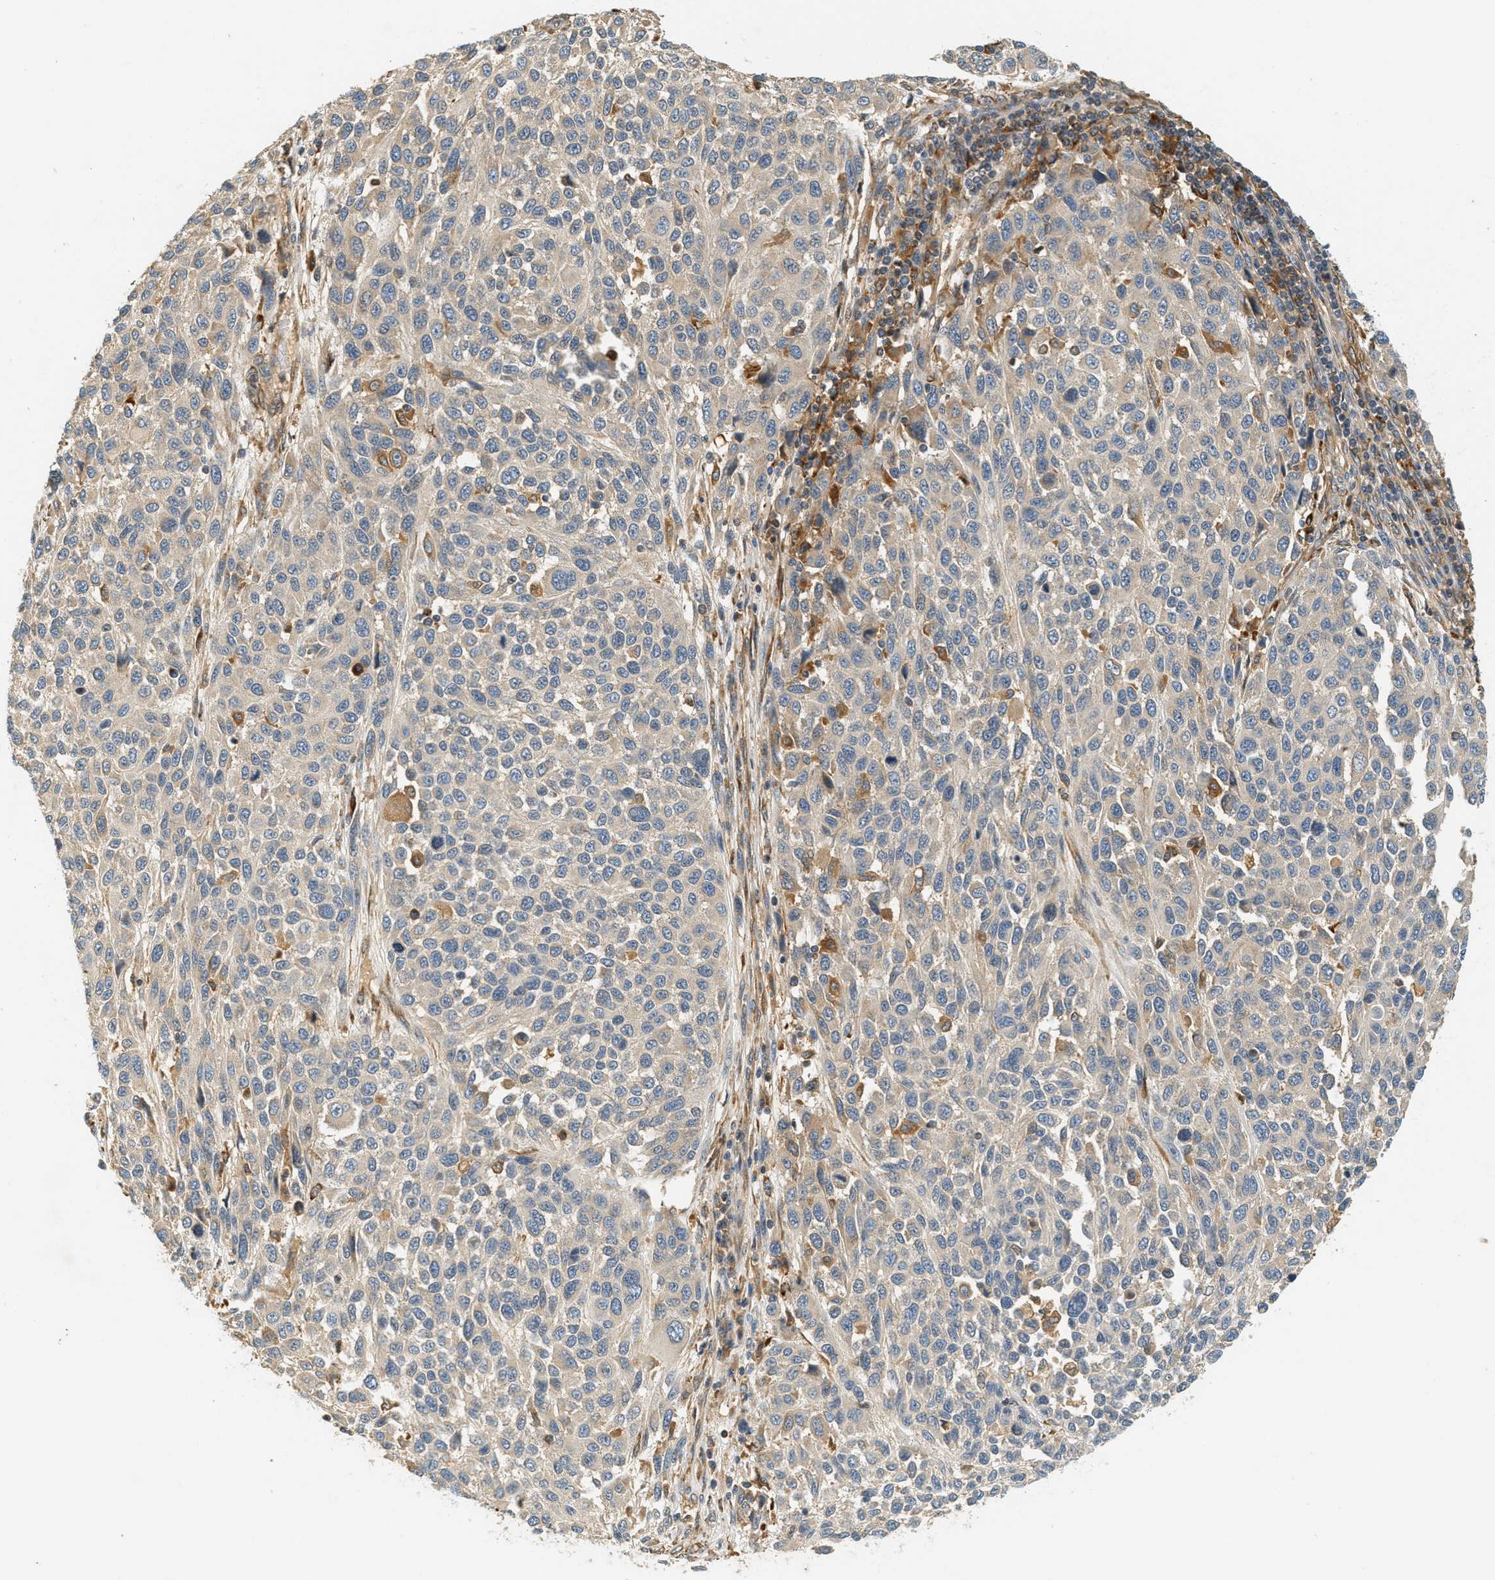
{"staining": {"intensity": "negative", "quantity": "none", "location": "none"}, "tissue": "melanoma", "cell_type": "Tumor cells", "image_type": "cancer", "snomed": [{"axis": "morphology", "description": "Malignant melanoma, Metastatic site"}, {"axis": "topography", "description": "Lymph node"}], "caption": "The photomicrograph displays no staining of tumor cells in malignant melanoma (metastatic site). The staining was performed using DAB (3,3'-diaminobenzidine) to visualize the protein expression in brown, while the nuclei were stained in blue with hematoxylin (Magnification: 20x).", "gene": "PDK1", "patient": {"sex": "male", "age": 61}}